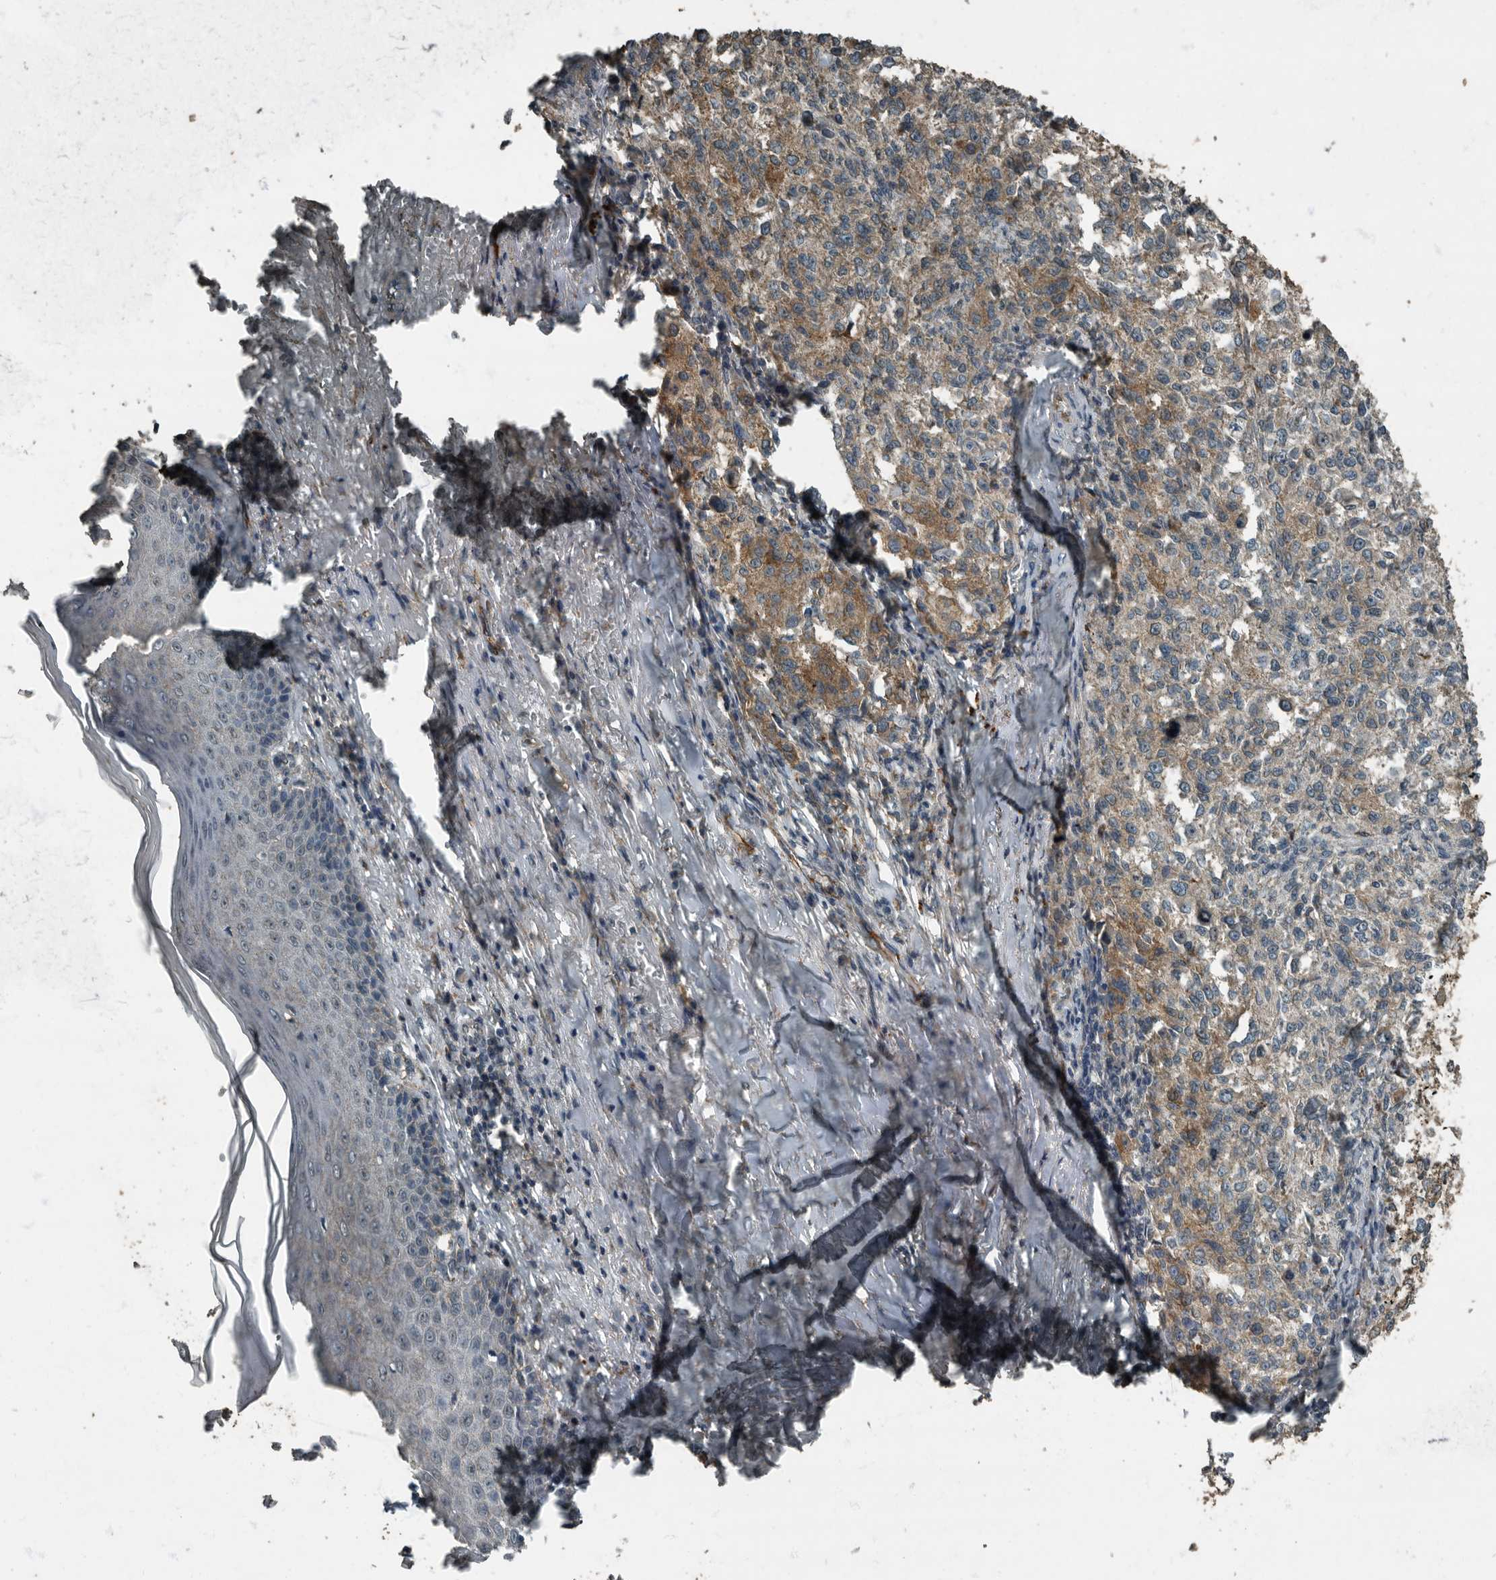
{"staining": {"intensity": "moderate", "quantity": "25%-75%", "location": "cytoplasmic/membranous"}, "tissue": "melanoma", "cell_type": "Tumor cells", "image_type": "cancer", "snomed": [{"axis": "morphology", "description": "Necrosis, NOS"}, {"axis": "morphology", "description": "Malignant melanoma, NOS"}, {"axis": "topography", "description": "Skin"}], "caption": "Tumor cells exhibit moderate cytoplasmic/membranous expression in approximately 25%-75% of cells in malignant melanoma.", "gene": "IL15RA", "patient": {"sex": "female", "age": 87}}